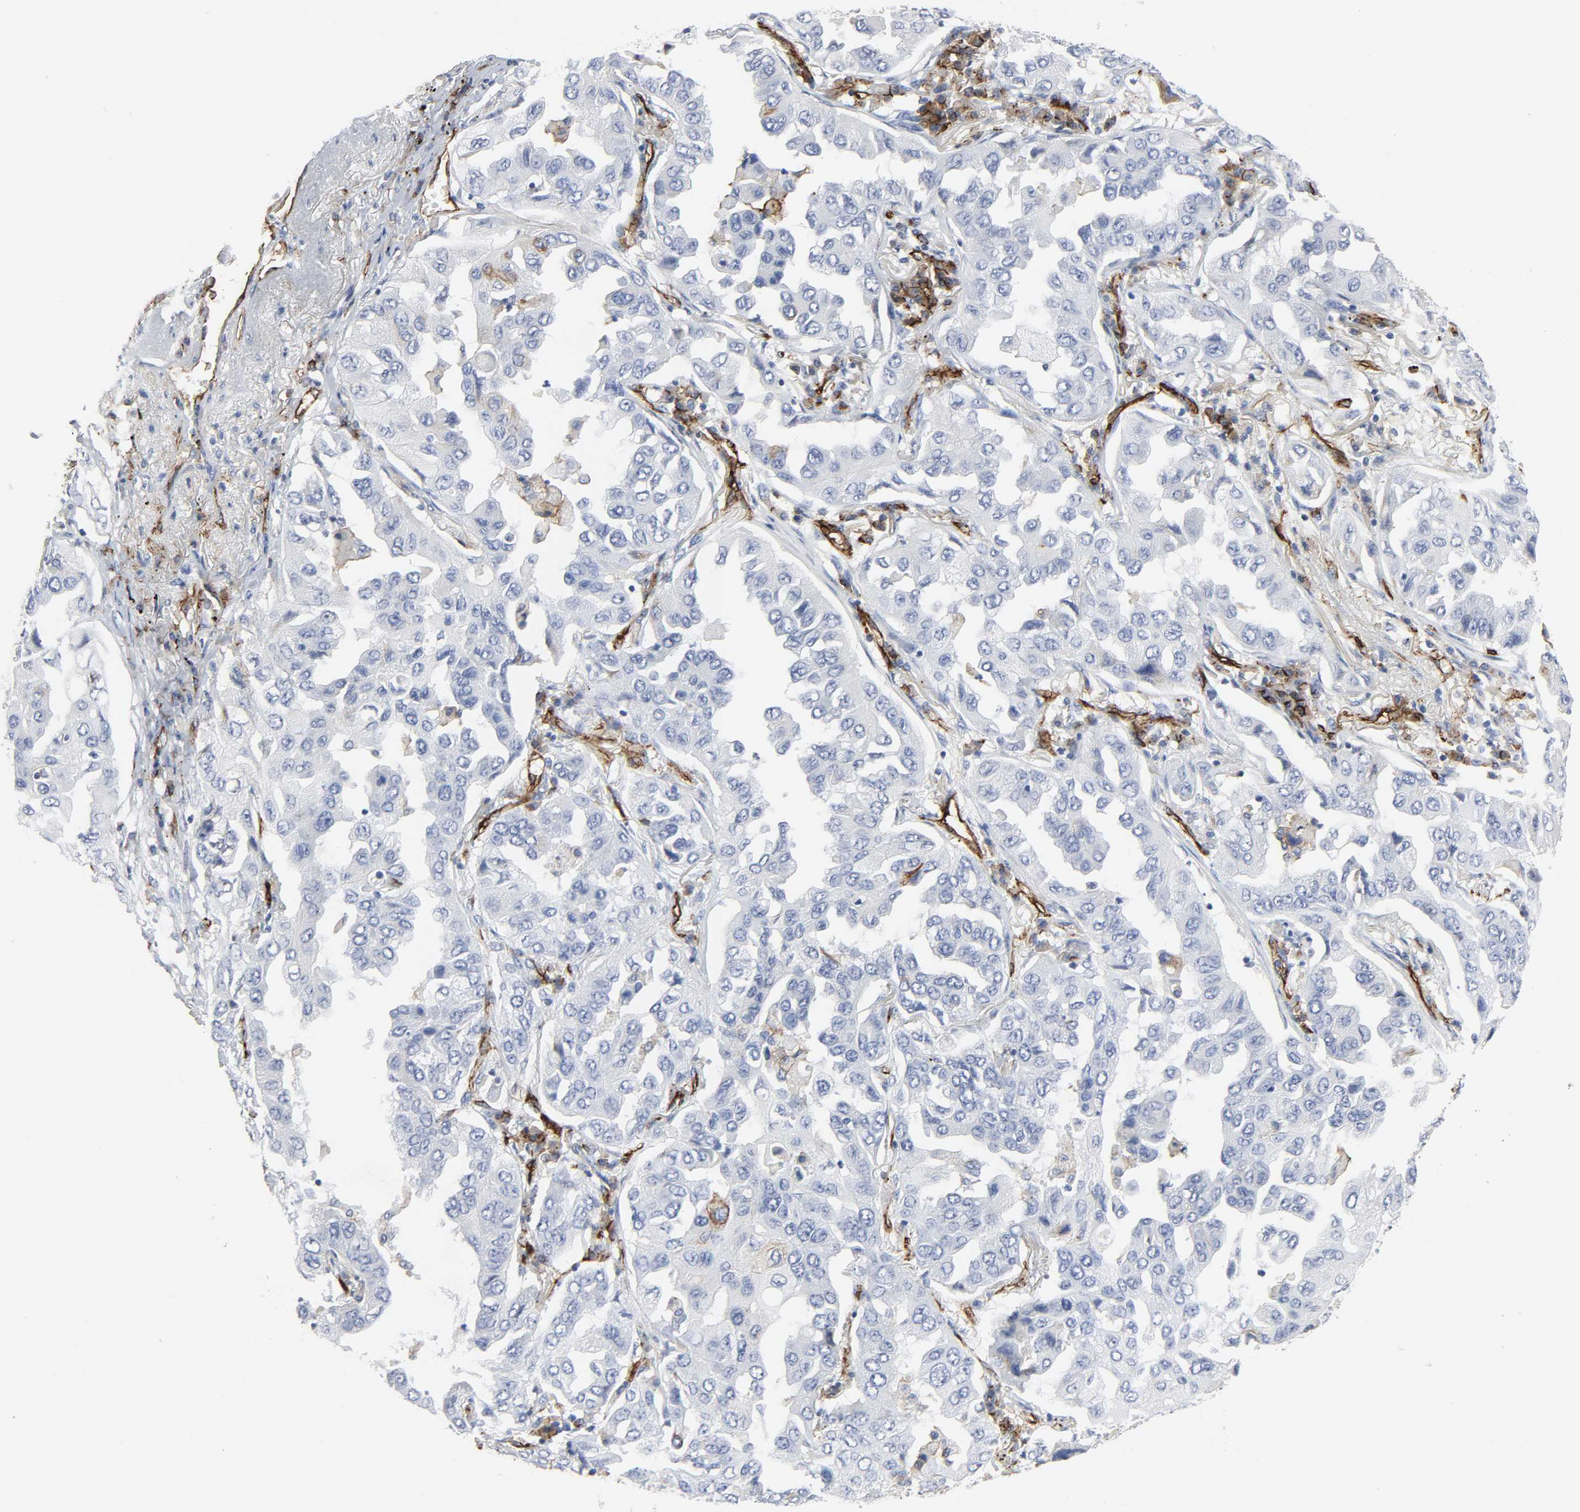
{"staining": {"intensity": "negative", "quantity": "none", "location": "none"}, "tissue": "lung cancer", "cell_type": "Tumor cells", "image_type": "cancer", "snomed": [{"axis": "morphology", "description": "Adenocarcinoma, NOS"}, {"axis": "topography", "description": "Lung"}], "caption": "Immunohistochemical staining of lung cancer (adenocarcinoma) shows no significant staining in tumor cells. (DAB immunohistochemistry visualized using brightfield microscopy, high magnification).", "gene": "PECAM1", "patient": {"sex": "female", "age": 65}}